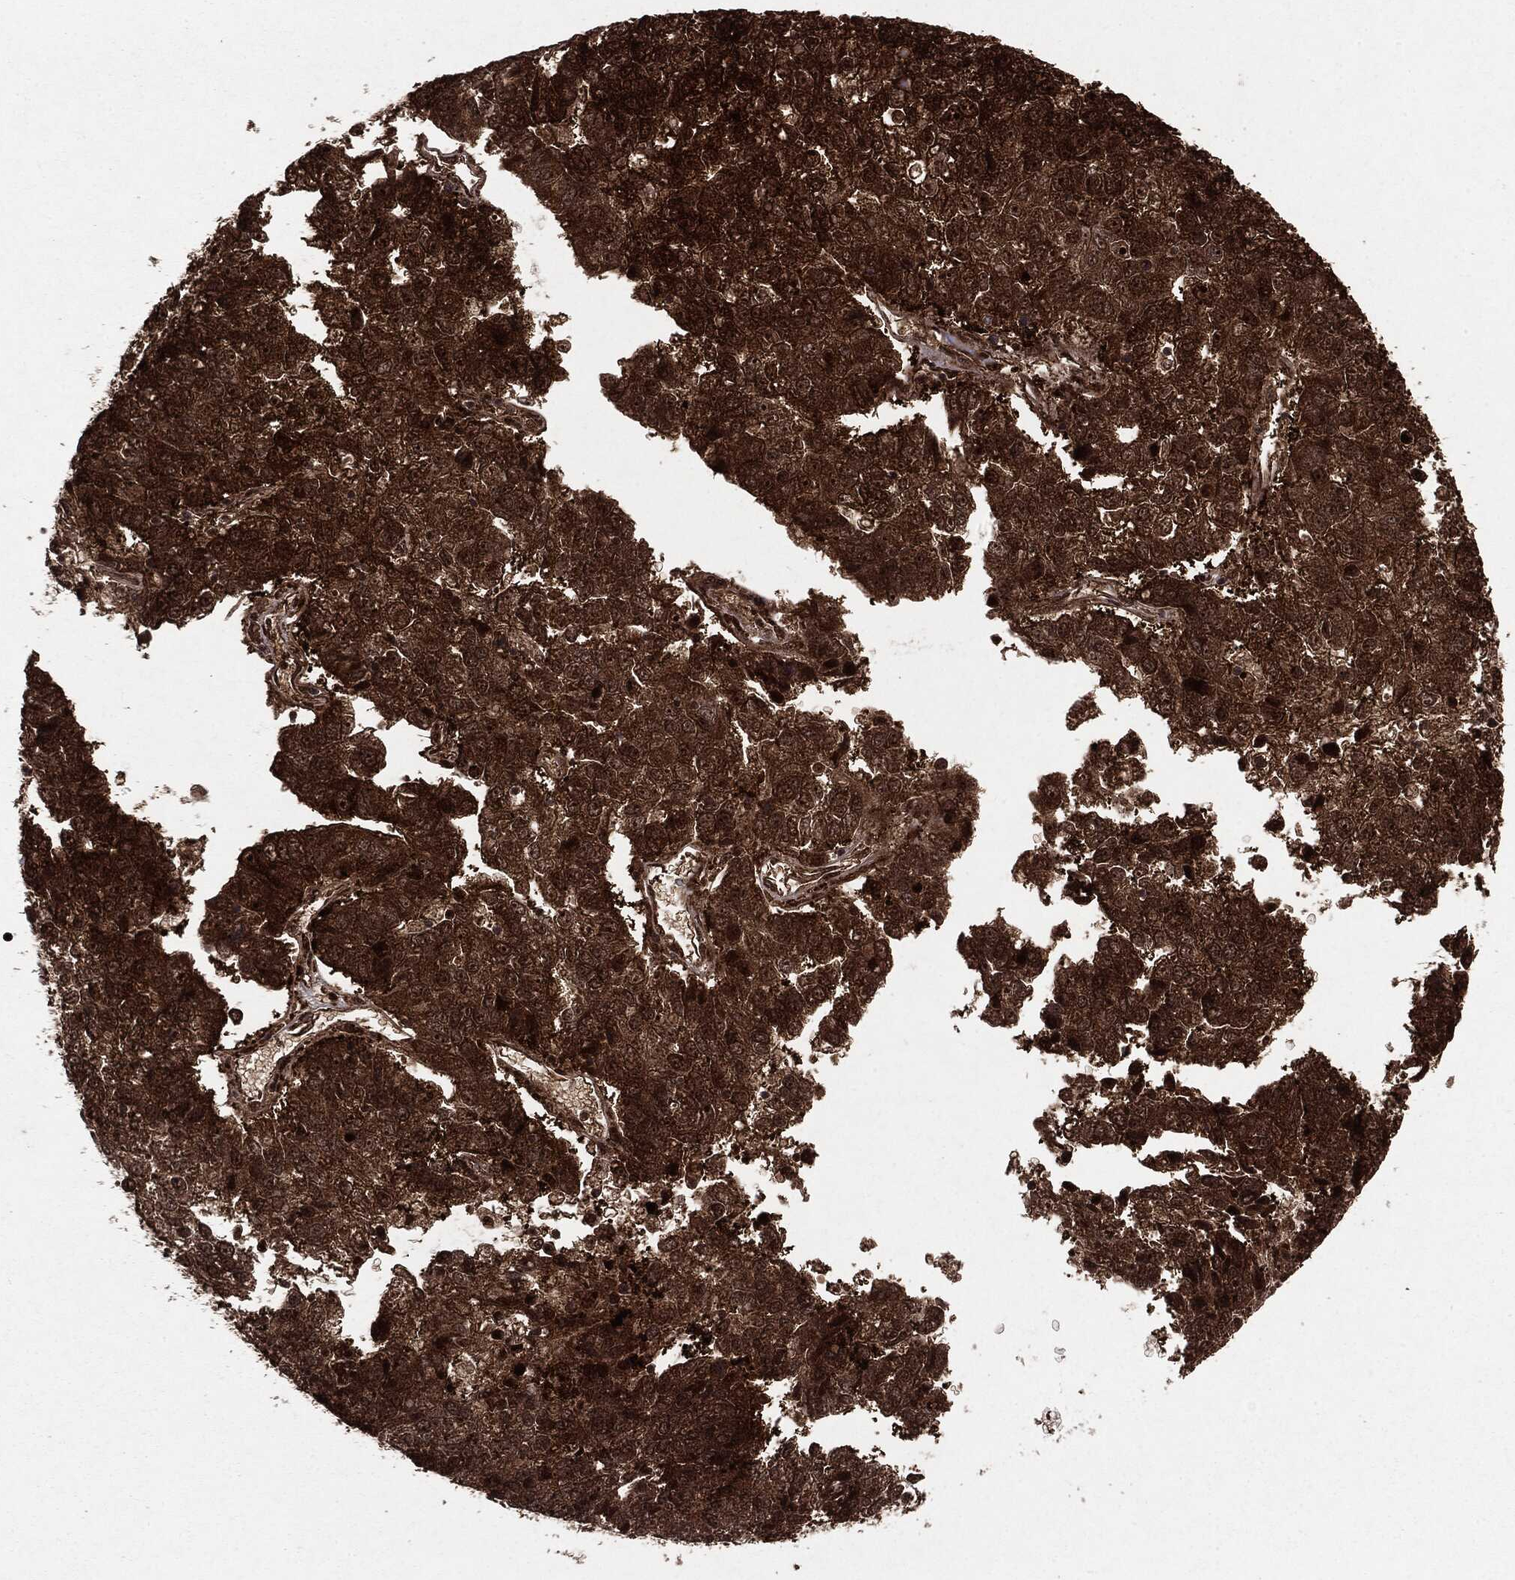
{"staining": {"intensity": "strong", "quantity": ">75%", "location": "cytoplasmic/membranous"}, "tissue": "pancreatic cancer", "cell_type": "Tumor cells", "image_type": "cancer", "snomed": [{"axis": "morphology", "description": "Adenocarcinoma, NOS"}, {"axis": "topography", "description": "Pancreas"}], "caption": "Pancreatic adenocarcinoma was stained to show a protein in brown. There is high levels of strong cytoplasmic/membranous expression in approximately >75% of tumor cells. (DAB IHC with brightfield microscopy, high magnification).", "gene": "OTUB1", "patient": {"sex": "female", "age": 61}}